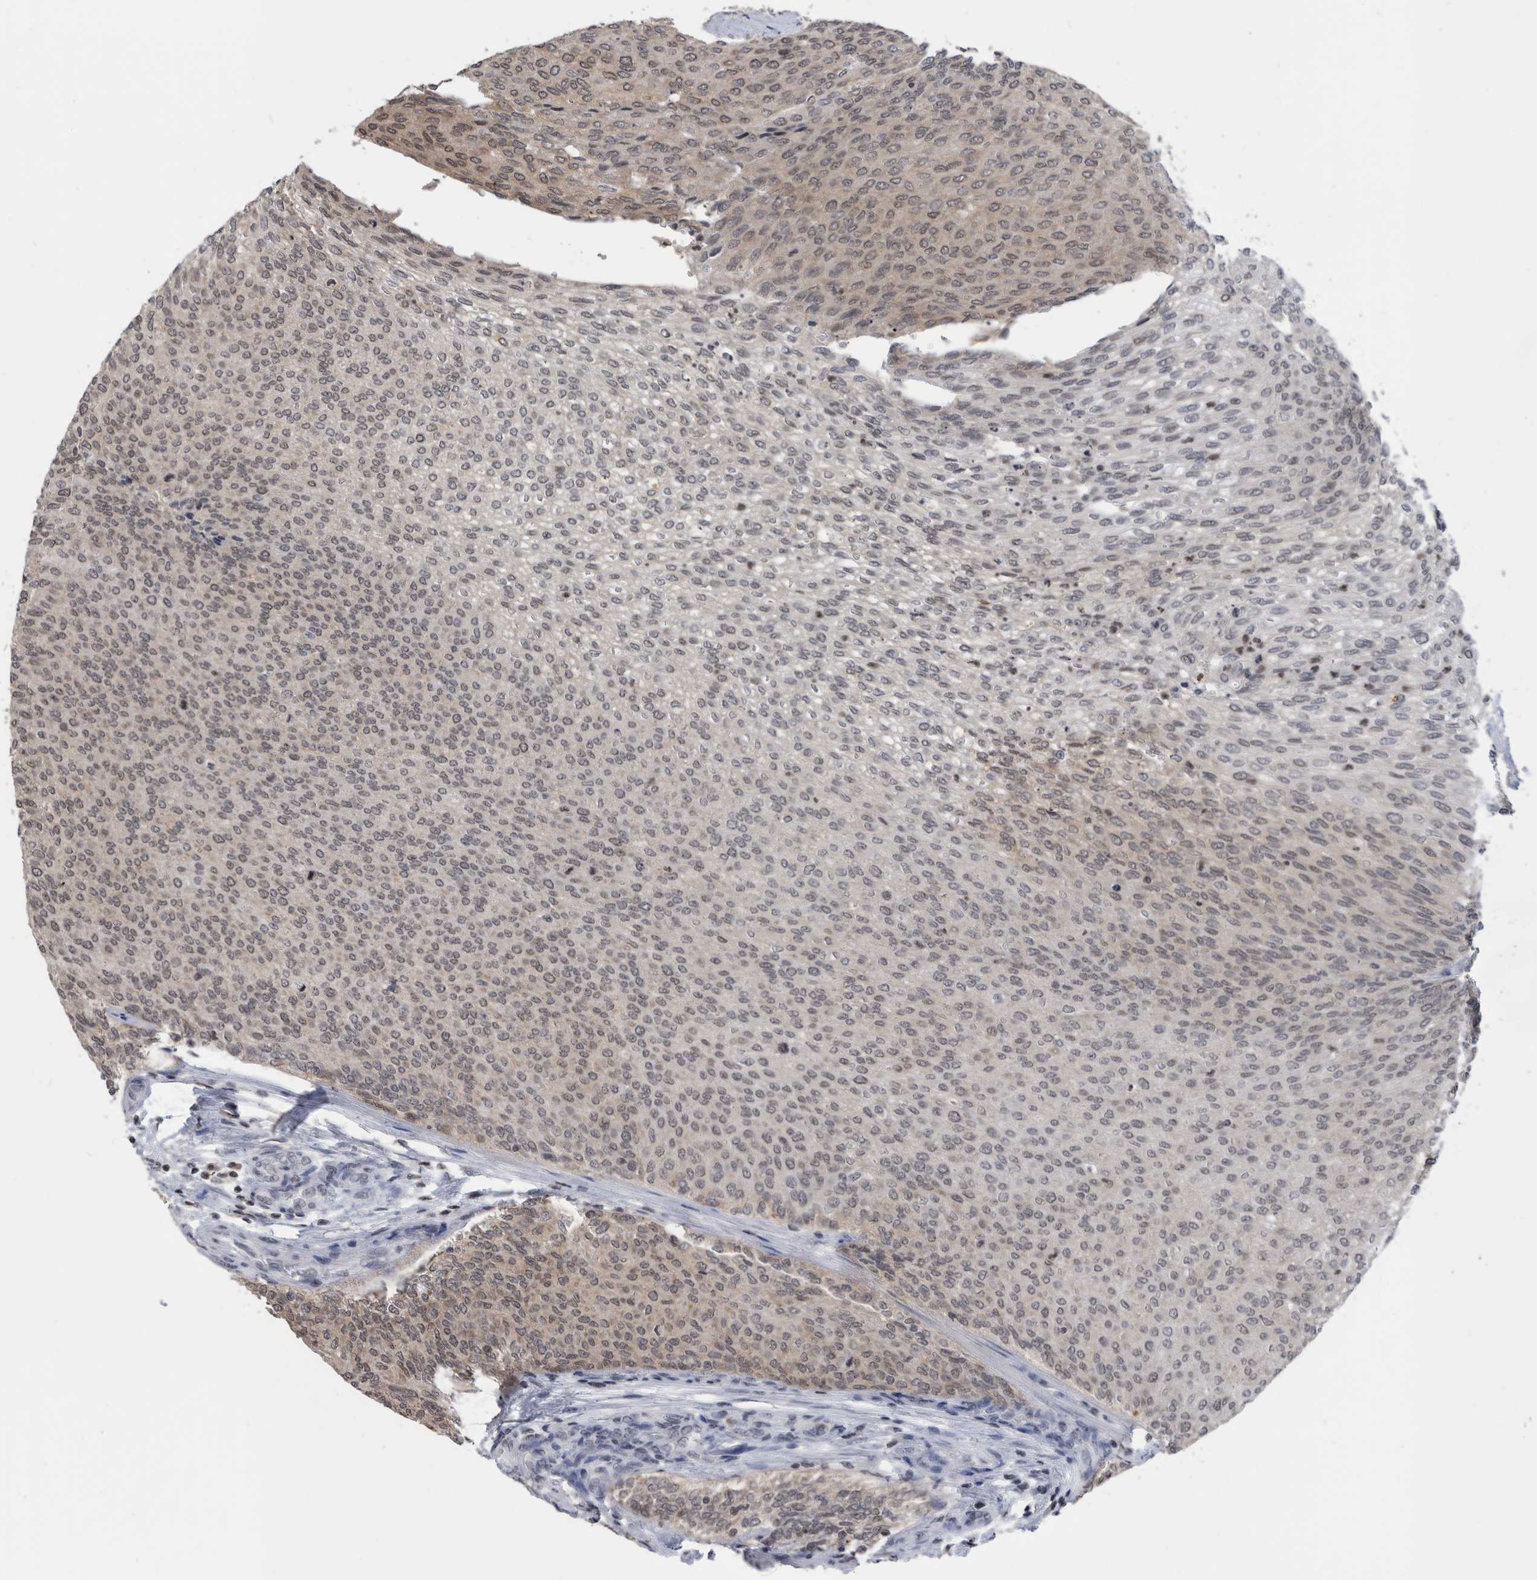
{"staining": {"intensity": "moderate", "quantity": "25%-75%", "location": "cytoplasmic/membranous,nuclear"}, "tissue": "urothelial cancer", "cell_type": "Tumor cells", "image_type": "cancer", "snomed": [{"axis": "morphology", "description": "Urothelial carcinoma, Low grade"}, {"axis": "topography", "description": "Urinary bladder"}], "caption": "The immunohistochemical stain labels moderate cytoplasmic/membranous and nuclear expression in tumor cells of urothelial carcinoma (low-grade) tissue. (DAB = brown stain, brightfield microscopy at high magnification).", "gene": "TSTD1", "patient": {"sex": "female", "age": 79}}